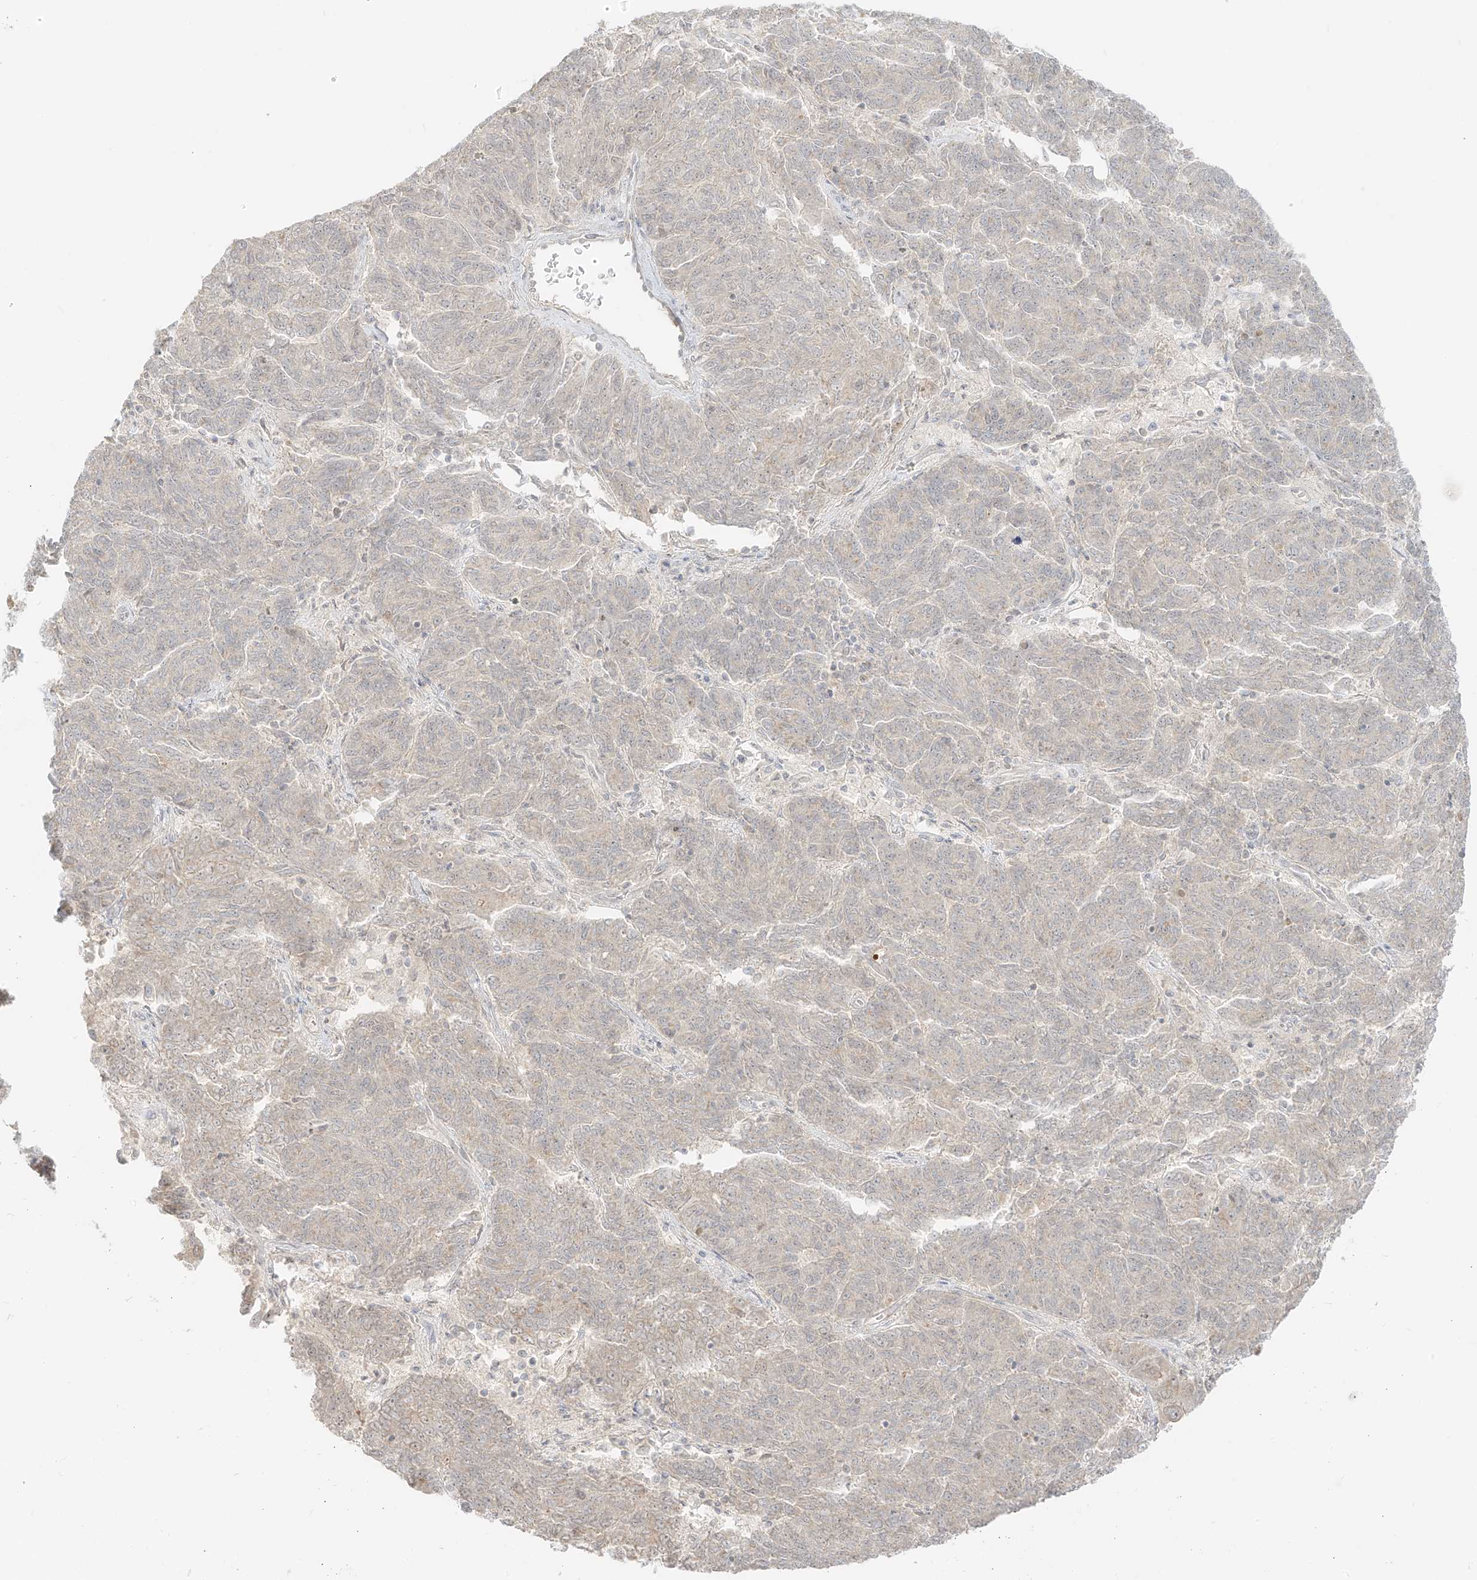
{"staining": {"intensity": "negative", "quantity": "none", "location": "none"}, "tissue": "endometrial cancer", "cell_type": "Tumor cells", "image_type": "cancer", "snomed": [{"axis": "morphology", "description": "Adenocarcinoma, NOS"}, {"axis": "topography", "description": "Endometrium"}], "caption": "Protein analysis of endometrial cancer (adenocarcinoma) displays no significant positivity in tumor cells.", "gene": "LIPT1", "patient": {"sex": "female", "age": 80}}